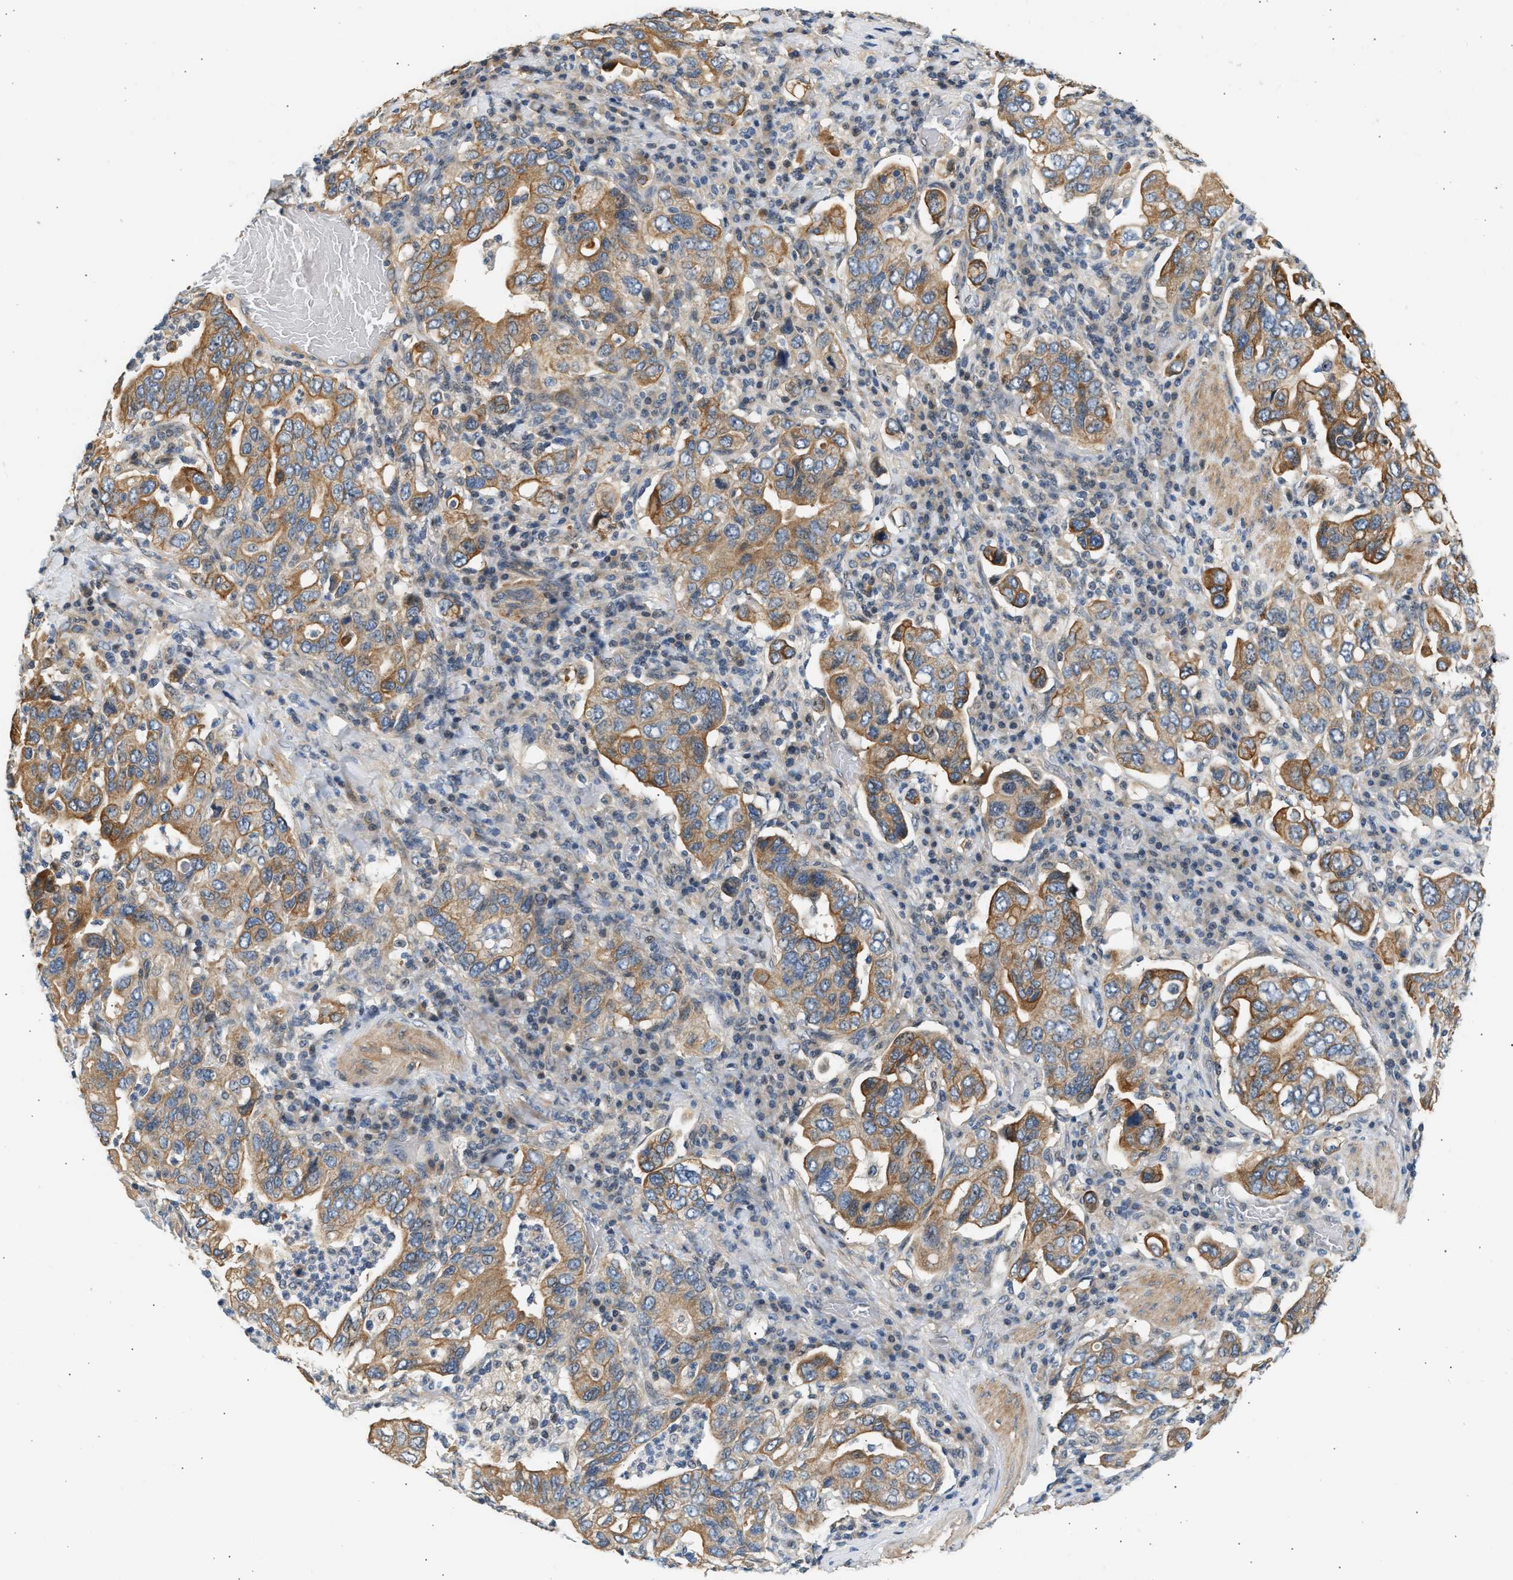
{"staining": {"intensity": "moderate", "quantity": ">75%", "location": "cytoplasmic/membranous"}, "tissue": "stomach cancer", "cell_type": "Tumor cells", "image_type": "cancer", "snomed": [{"axis": "morphology", "description": "Adenocarcinoma, NOS"}, {"axis": "topography", "description": "Stomach, upper"}], "caption": "IHC (DAB (3,3'-diaminobenzidine)) staining of stomach cancer exhibits moderate cytoplasmic/membranous protein expression in approximately >75% of tumor cells.", "gene": "WDR31", "patient": {"sex": "male", "age": 62}}